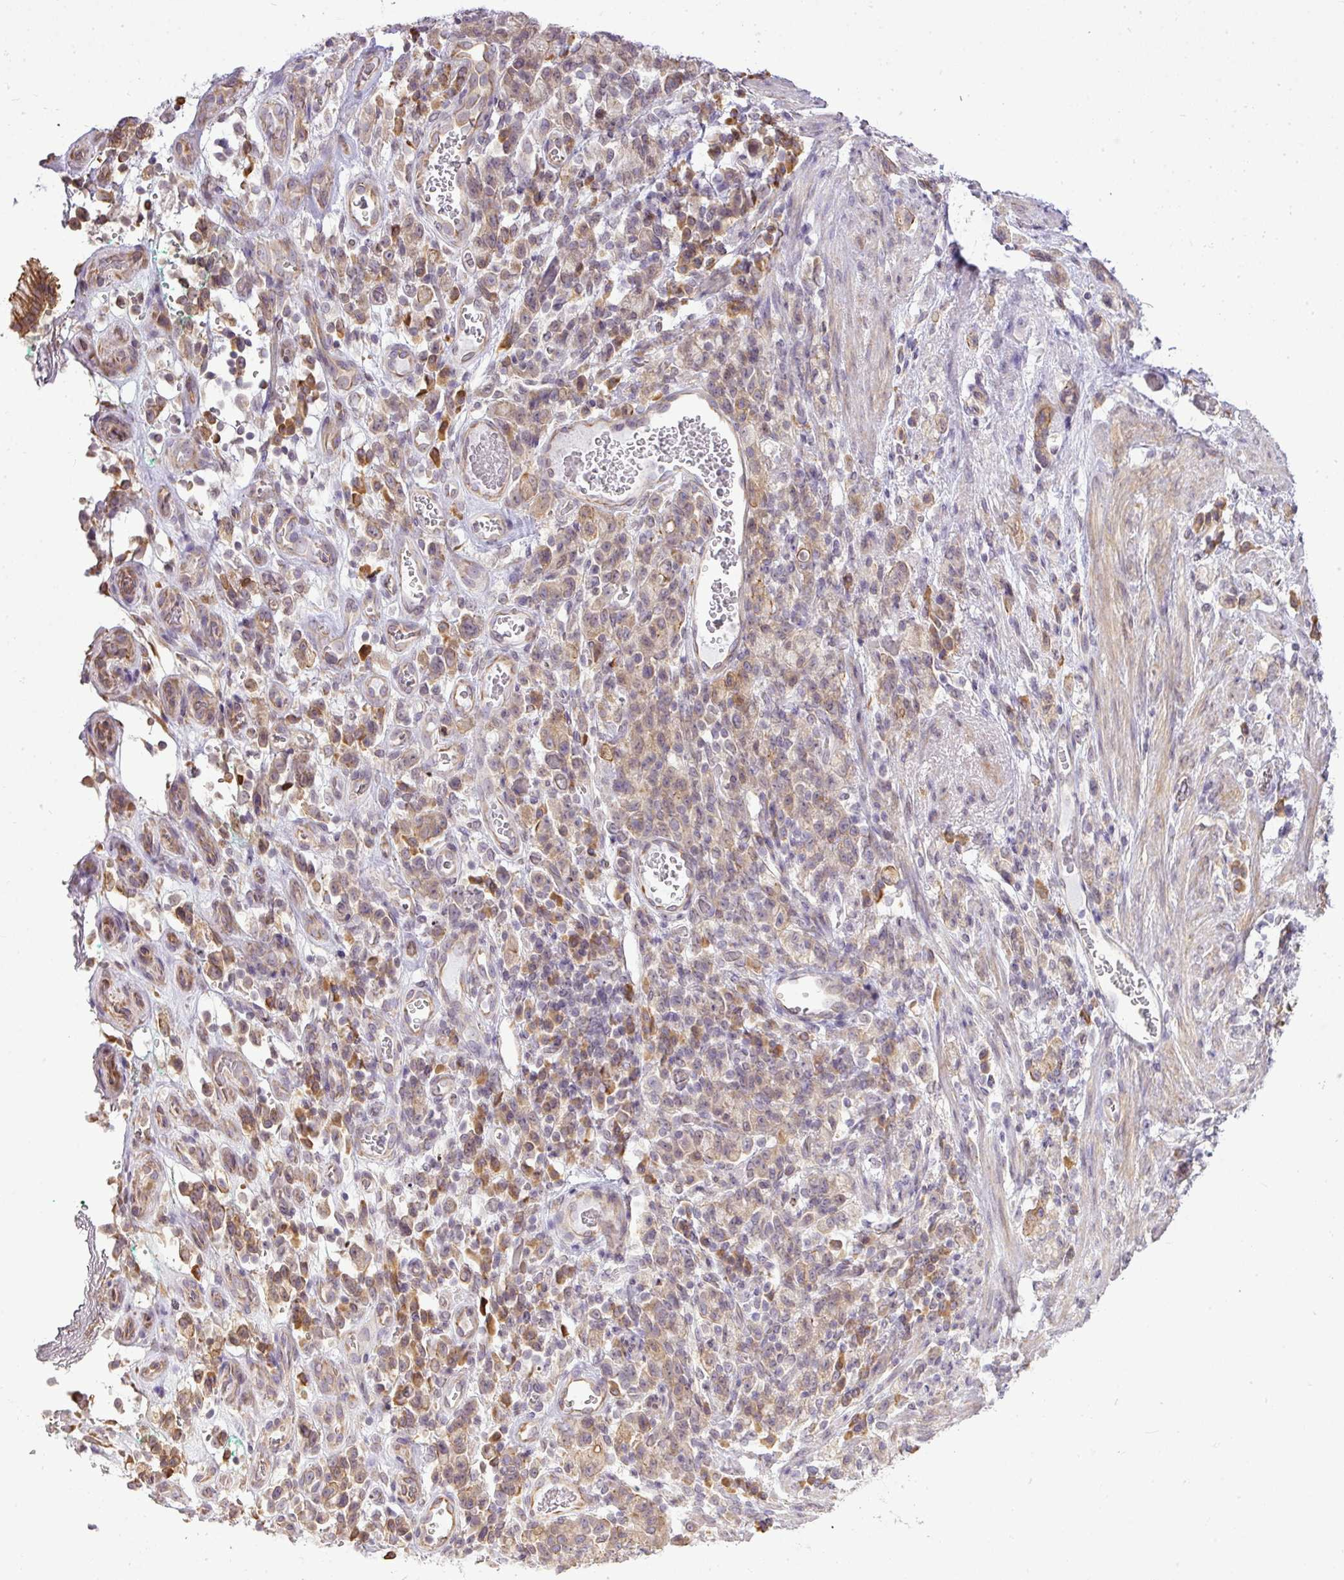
{"staining": {"intensity": "weak", "quantity": "<25%", "location": "cytoplasmic/membranous"}, "tissue": "stomach cancer", "cell_type": "Tumor cells", "image_type": "cancer", "snomed": [{"axis": "morphology", "description": "Adenocarcinoma, NOS"}, {"axis": "topography", "description": "Stomach"}], "caption": "Immunohistochemistry (IHC) image of stomach cancer (adenocarcinoma) stained for a protein (brown), which demonstrates no expression in tumor cells.", "gene": "COX18", "patient": {"sex": "male", "age": 77}}